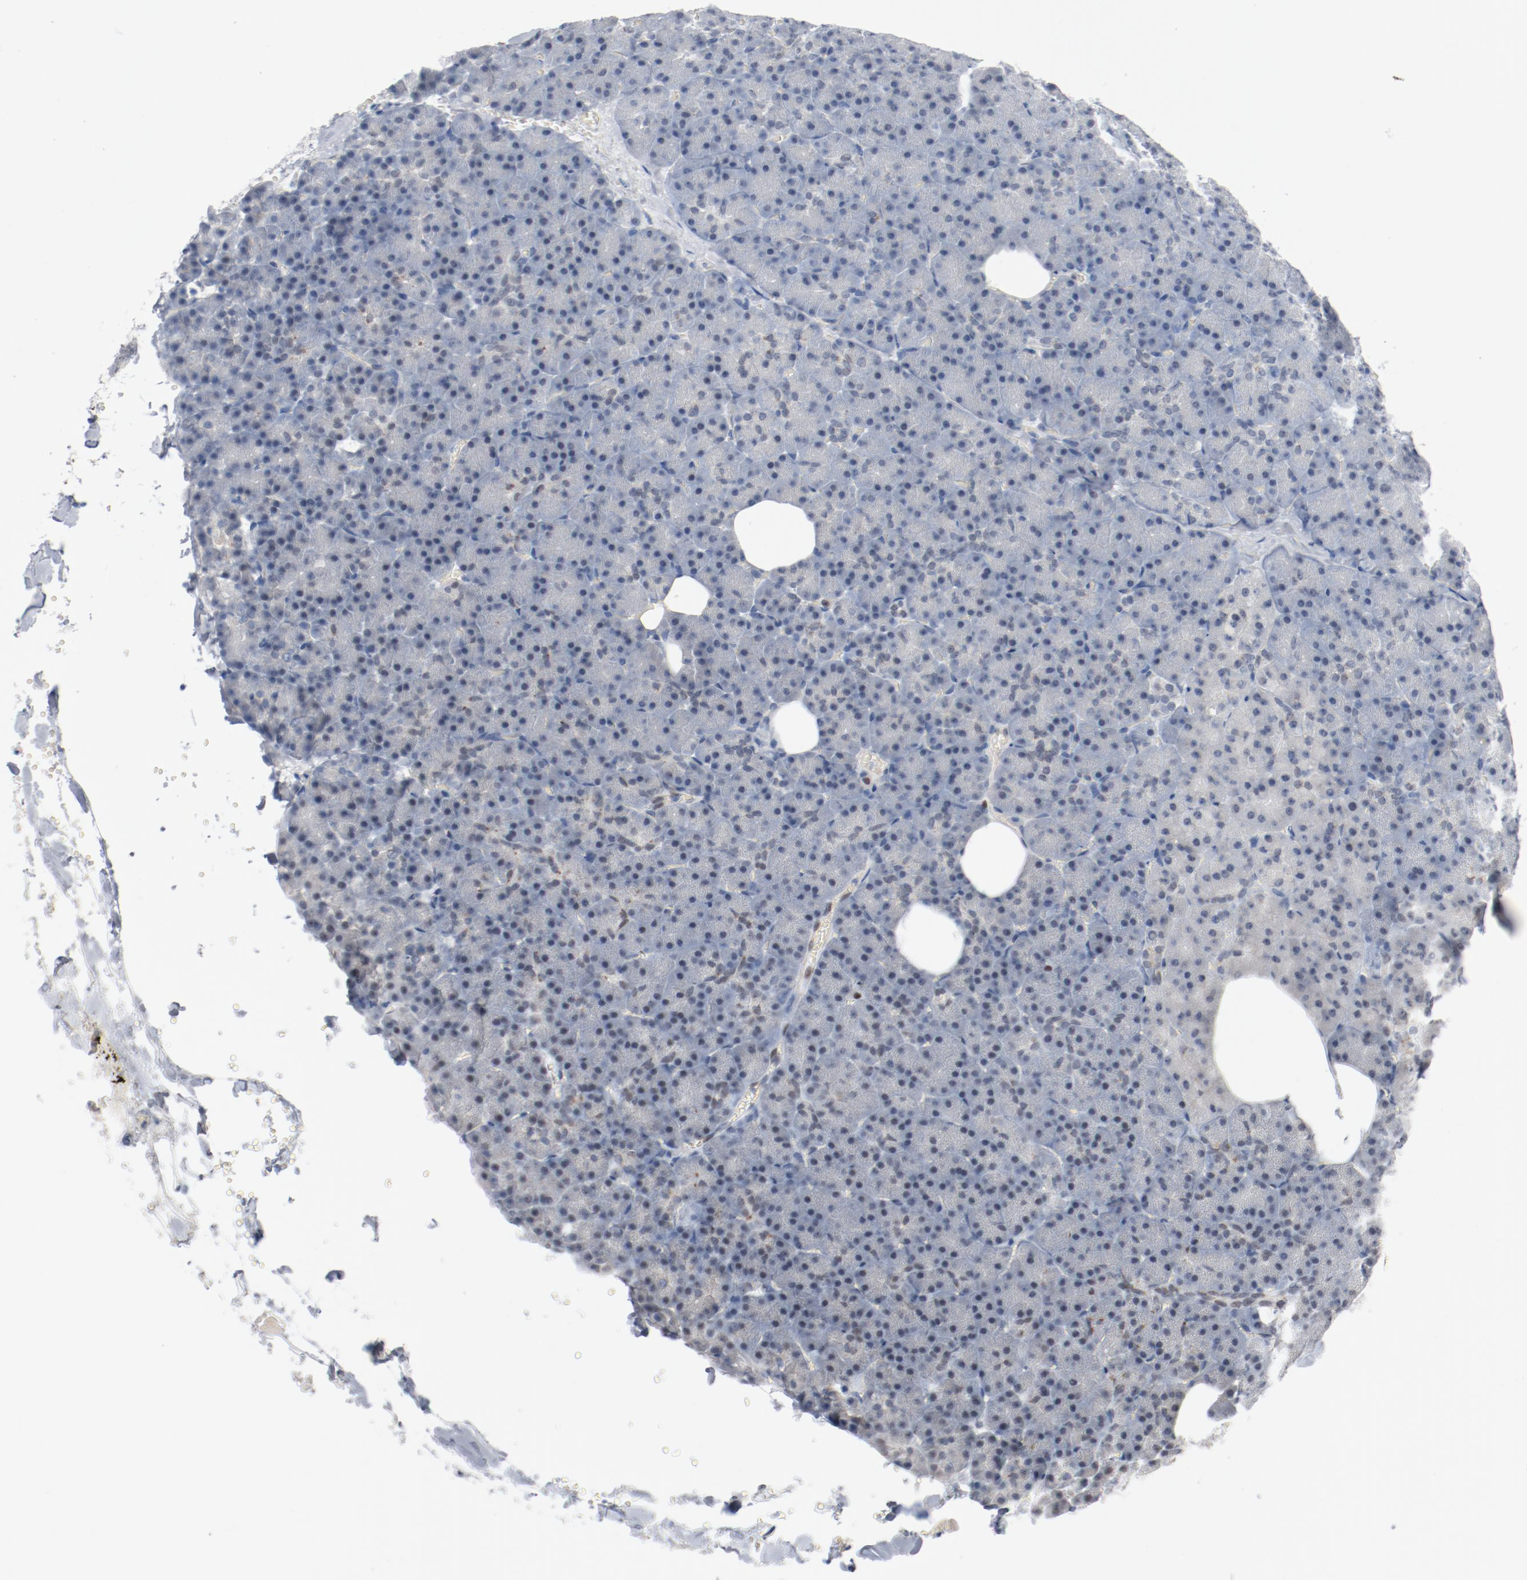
{"staining": {"intensity": "negative", "quantity": "none", "location": "none"}, "tissue": "pancreas", "cell_type": "Exocrine glandular cells", "image_type": "normal", "snomed": [{"axis": "morphology", "description": "Normal tissue, NOS"}, {"axis": "topography", "description": "Pancreas"}], "caption": "Immunohistochemistry (IHC) of benign pancreas displays no staining in exocrine glandular cells. (DAB immunohistochemistry, high magnification).", "gene": "ENSG00000285708", "patient": {"sex": "female", "age": 35}}